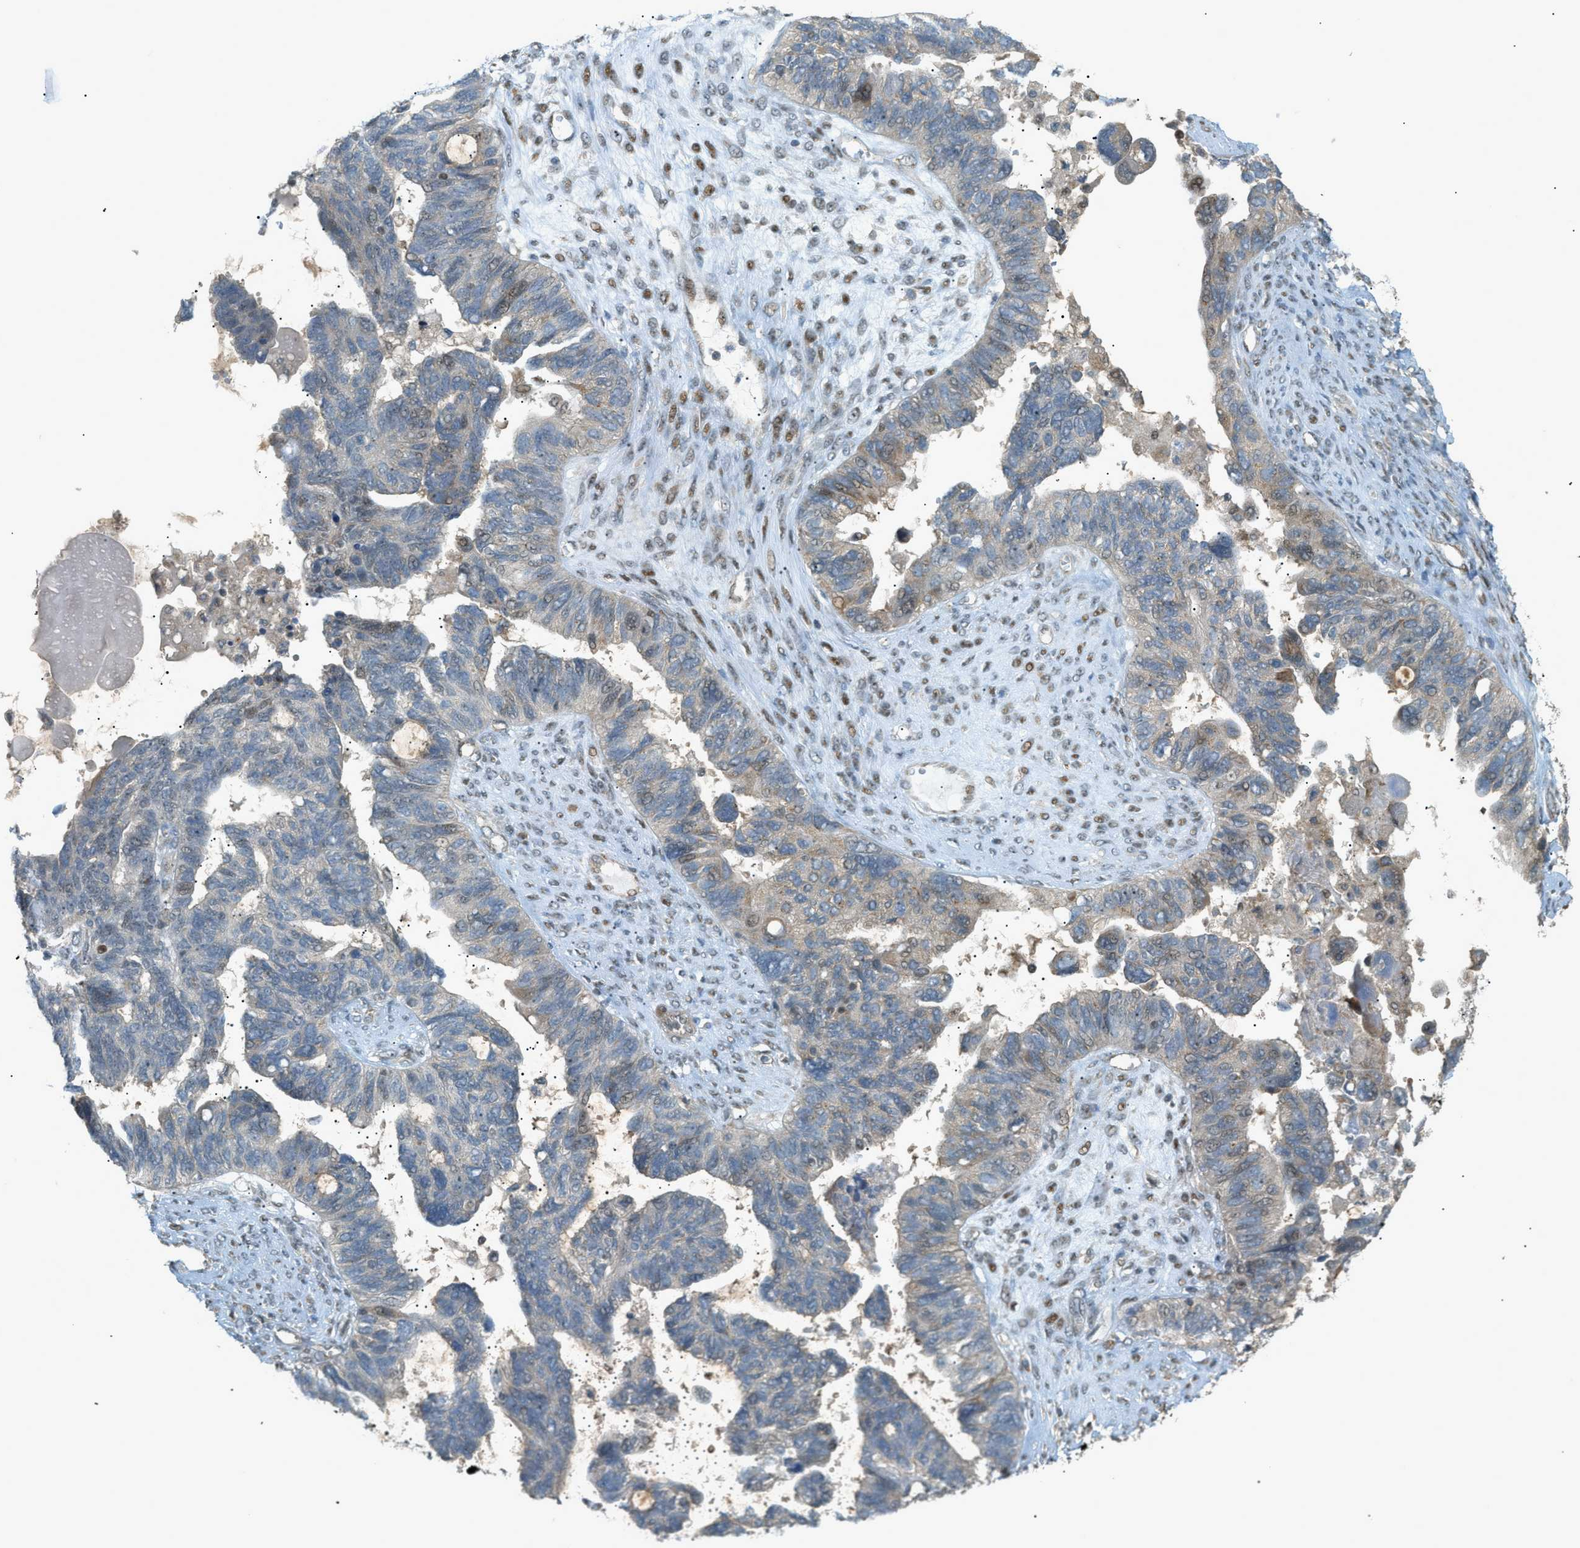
{"staining": {"intensity": "weak", "quantity": "25%-75%", "location": "cytoplasmic/membranous,nuclear"}, "tissue": "ovarian cancer", "cell_type": "Tumor cells", "image_type": "cancer", "snomed": [{"axis": "morphology", "description": "Cystadenocarcinoma, serous, NOS"}, {"axis": "topography", "description": "Ovary"}], "caption": "A brown stain highlights weak cytoplasmic/membranous and nuclear positivity of a protein in human ovarian cancer (serous cystadenocarcinoma) tumor cells. (DAB IHC with brightfield microscopy, high magnification).", "gene": "CCDC186", "patient": {"sex": "female", "age": 79}}